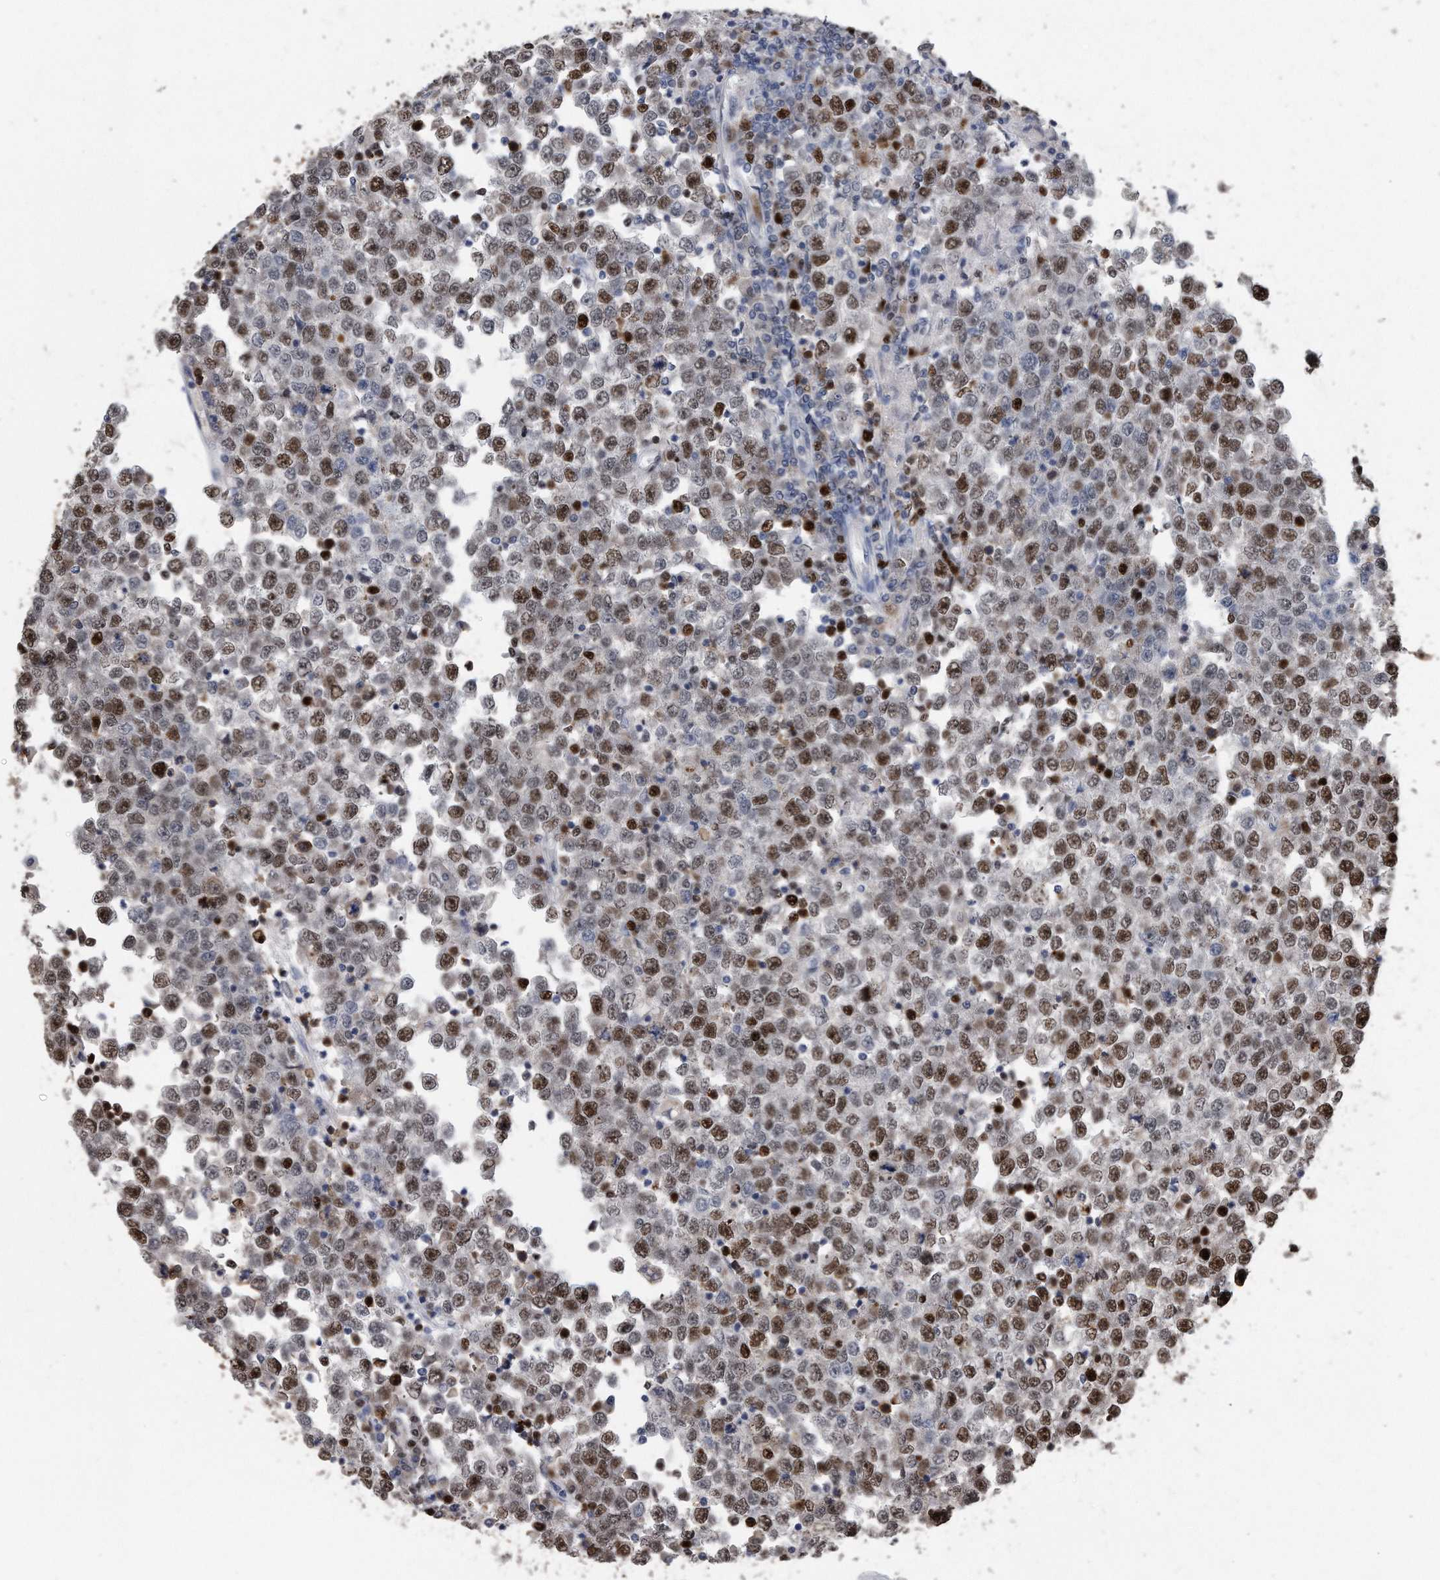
{"staining": {"intensity": "strong", "quantity": "<25%", "location": "nuclear"}, "tissue": "testis cancer", "cell_type": "Tumor cells", "image_type": "cancer", "snomed": [{"axis": "morphology", "description": "Seminoma, NOS"}, {"axis": "topography", "description": "Testis"}], "caption": "The image reveals a brown stain indicating the presence of a protein in the nuclear of tumor cells in testis cancer (seminoma).", "gene": "PCNA", "patient": {"sex": "male", "age": 65}}